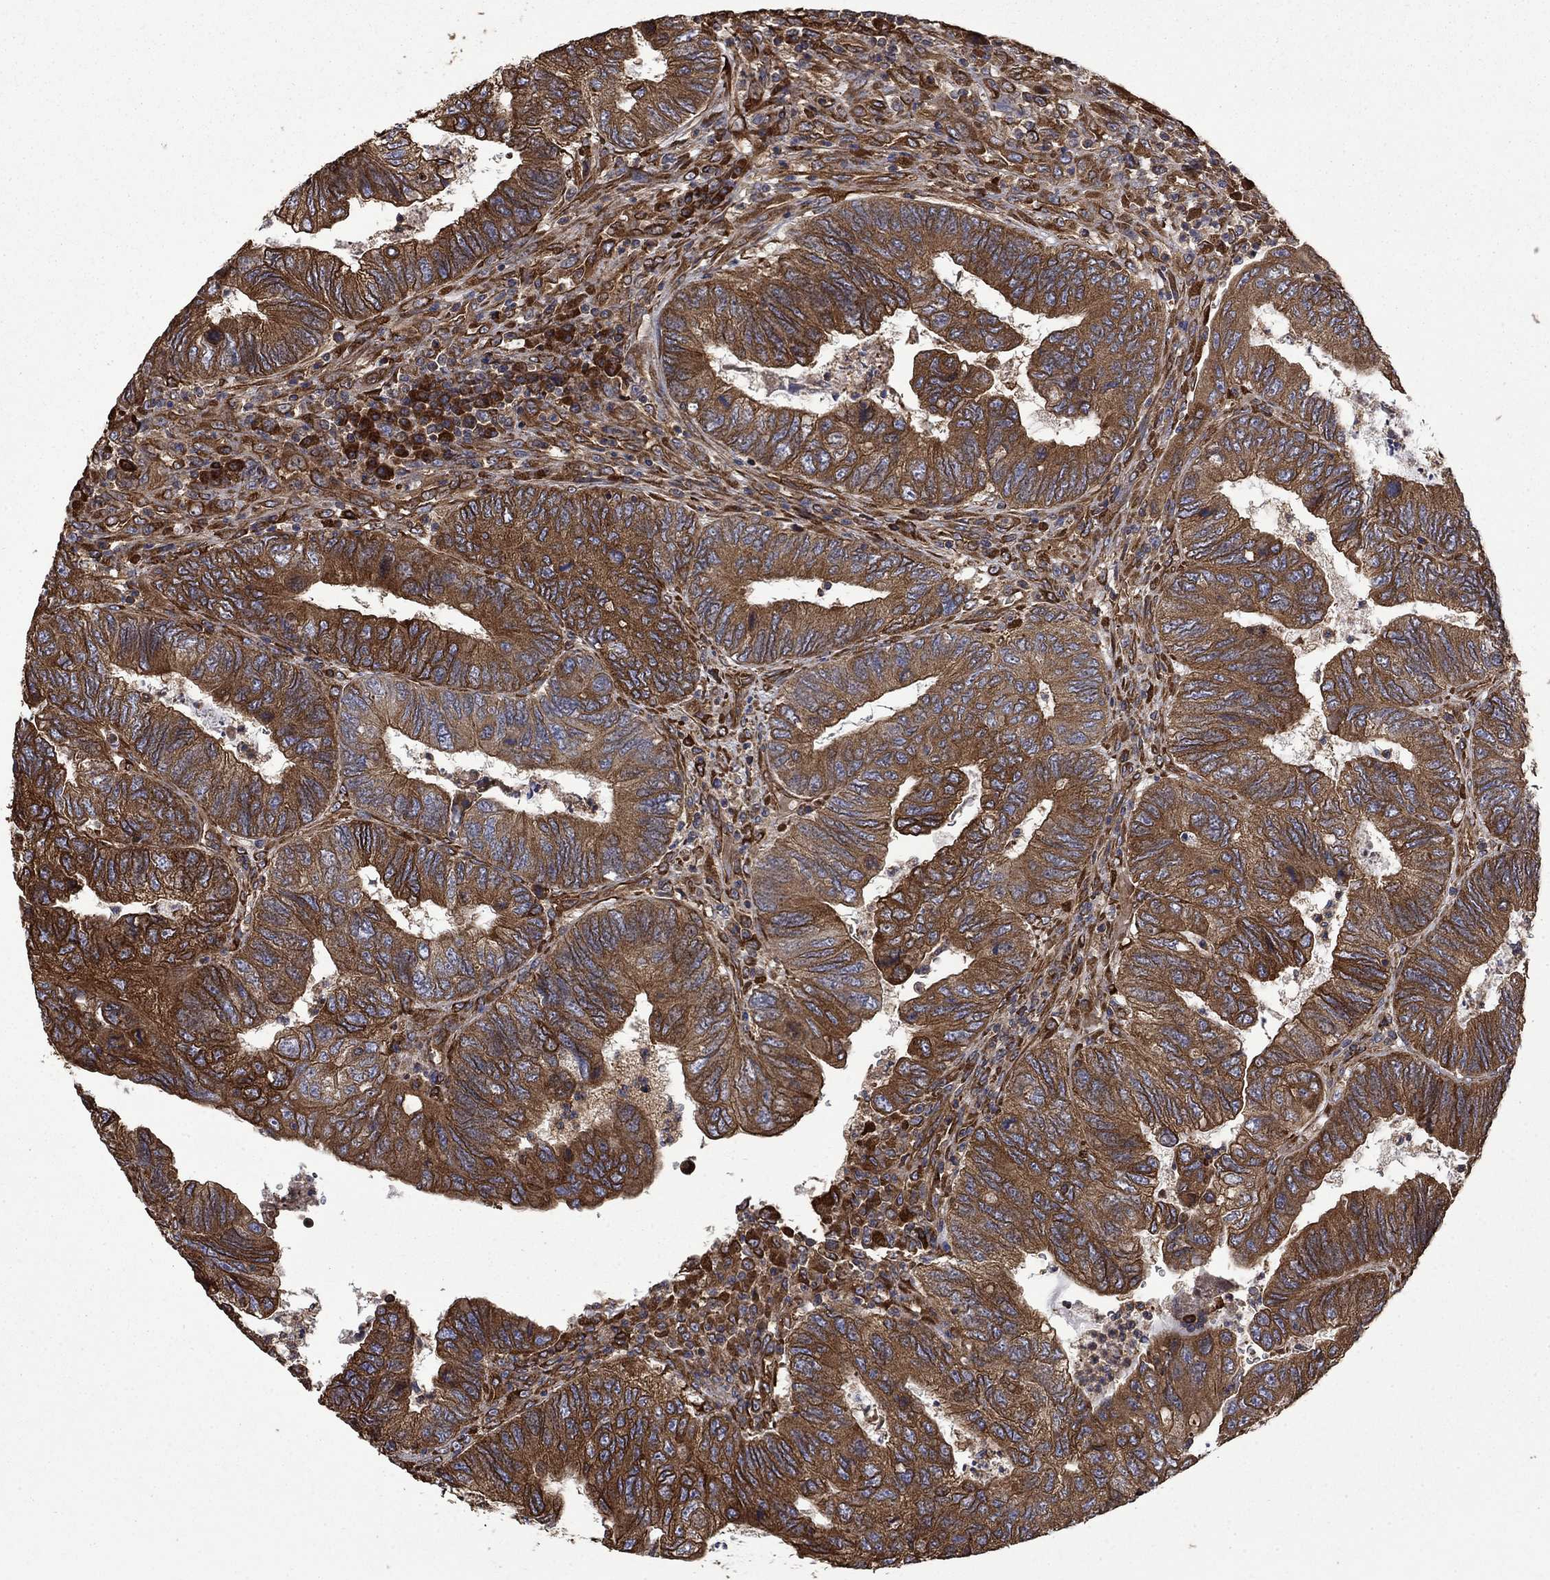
{"staining": {"intensity": "strong", "quantity": "25%-75%", "location": "cytoplasmic/membranous"}, "tissue": "colorectal cancer", "cell_type": "Tumor cells", "image_type": "cancer", "snomed": [{"axis": "morphology", "description": "Adenocarcinoma, NOS"}, {"axis": "topography", "description": "Colon"}], "caption": "Adenocarcinoma (colorectal) stained with DAB (3,3'-diaminobenzidine) immunohistochemistry (IHC) exhibits high levels of strong cytoplasmic/membranous positivity in approximately 25%-75% of tumor cells.", "gene": "CUTC", "patient": {"sex": "female", "age": 67}}